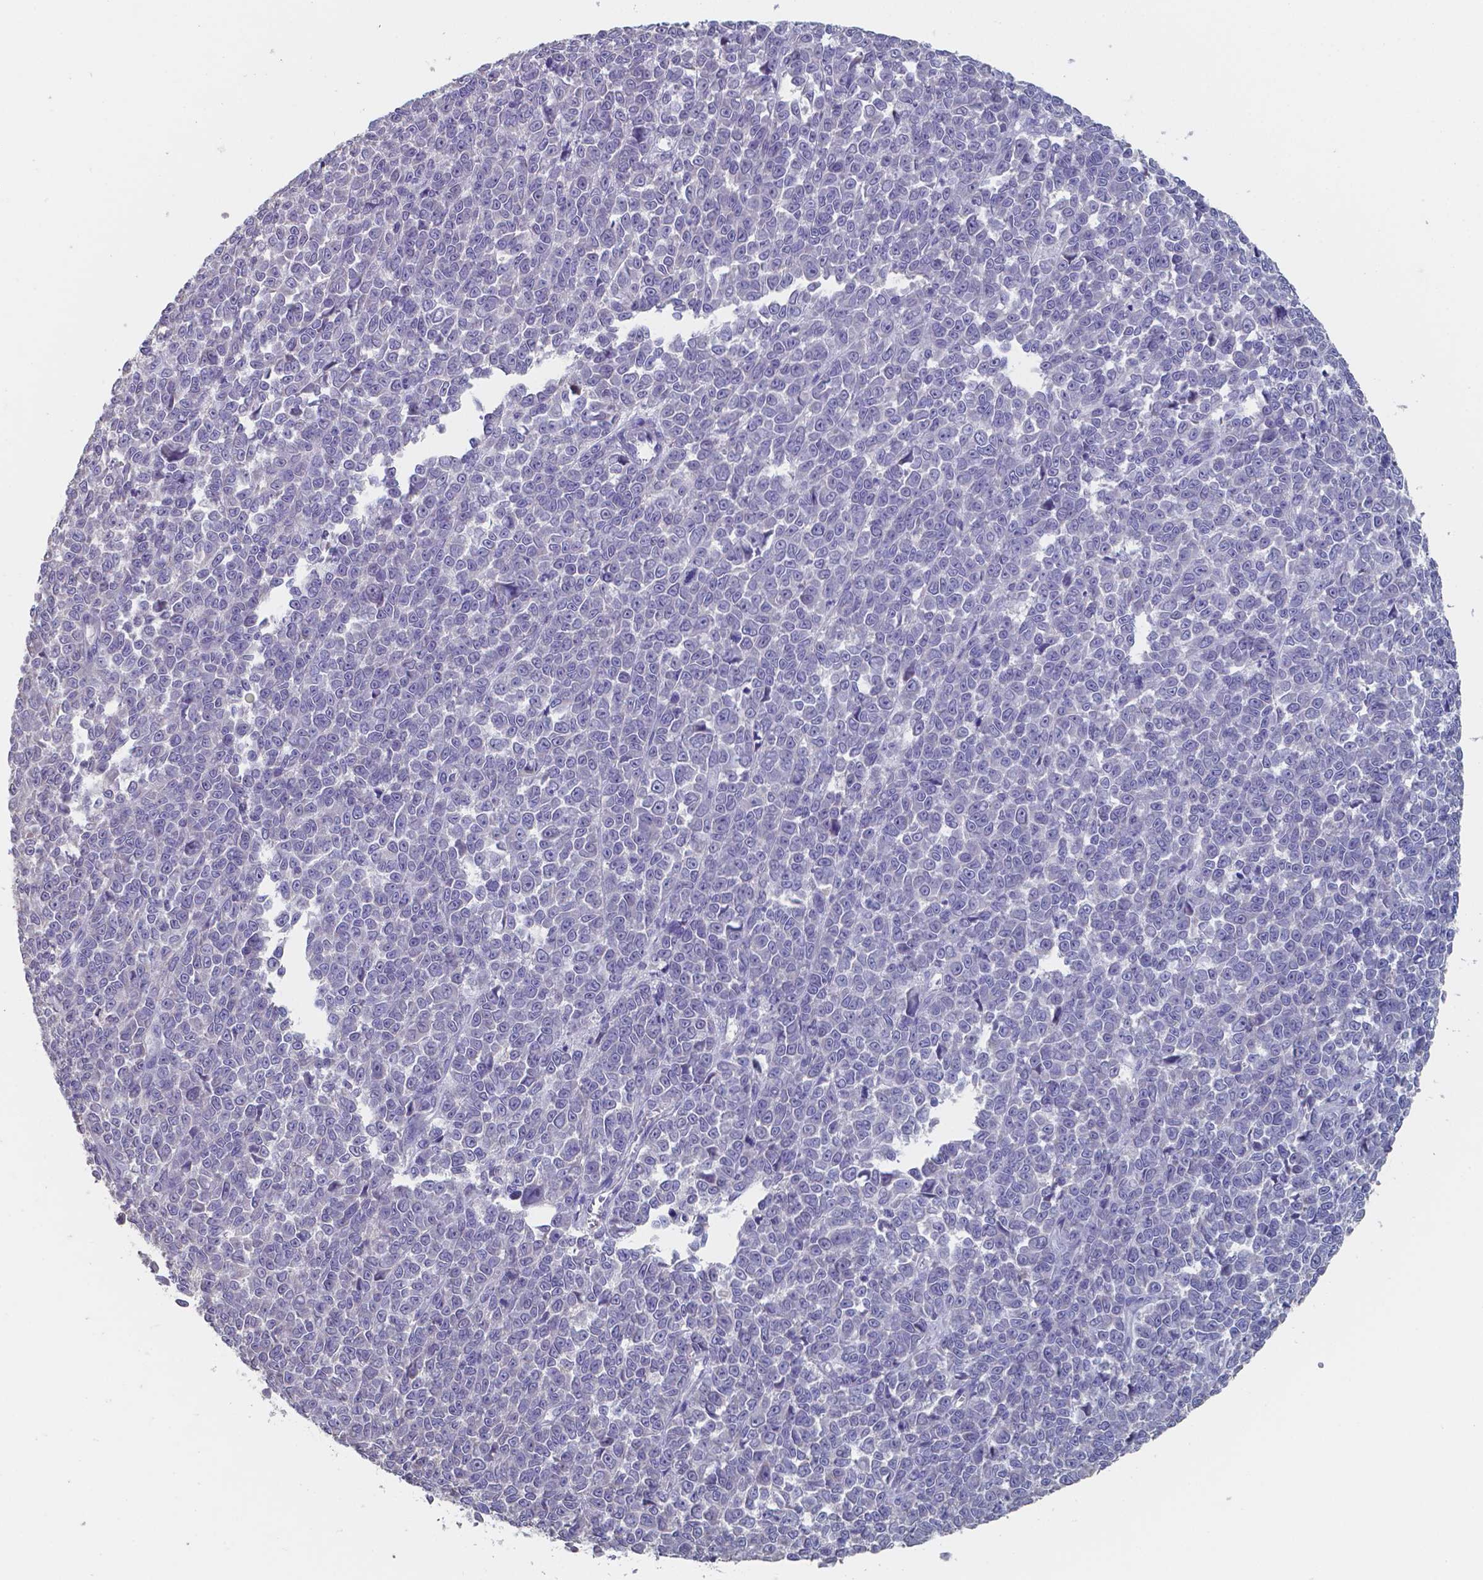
{"staining": {"intensity": "negative", "quantity": "none", "location": "none"}, "tissue": "melanoma", "cell_type": "Tumor cells", "image_type": "cancer", "snomed": [{"axis": "morphology", "description": "Malignant melanoma, NOS"}, {"axis": "topography", "description": "Skin"}], "caption": "Tumor cells are negative for brown protein staining in malignant melanoma. (Immunohistochemistry (ihc), brightfield microscopy, high magnification).", "gene": "FOXJ1", "patient": {"sex": "female", "age": 95}}